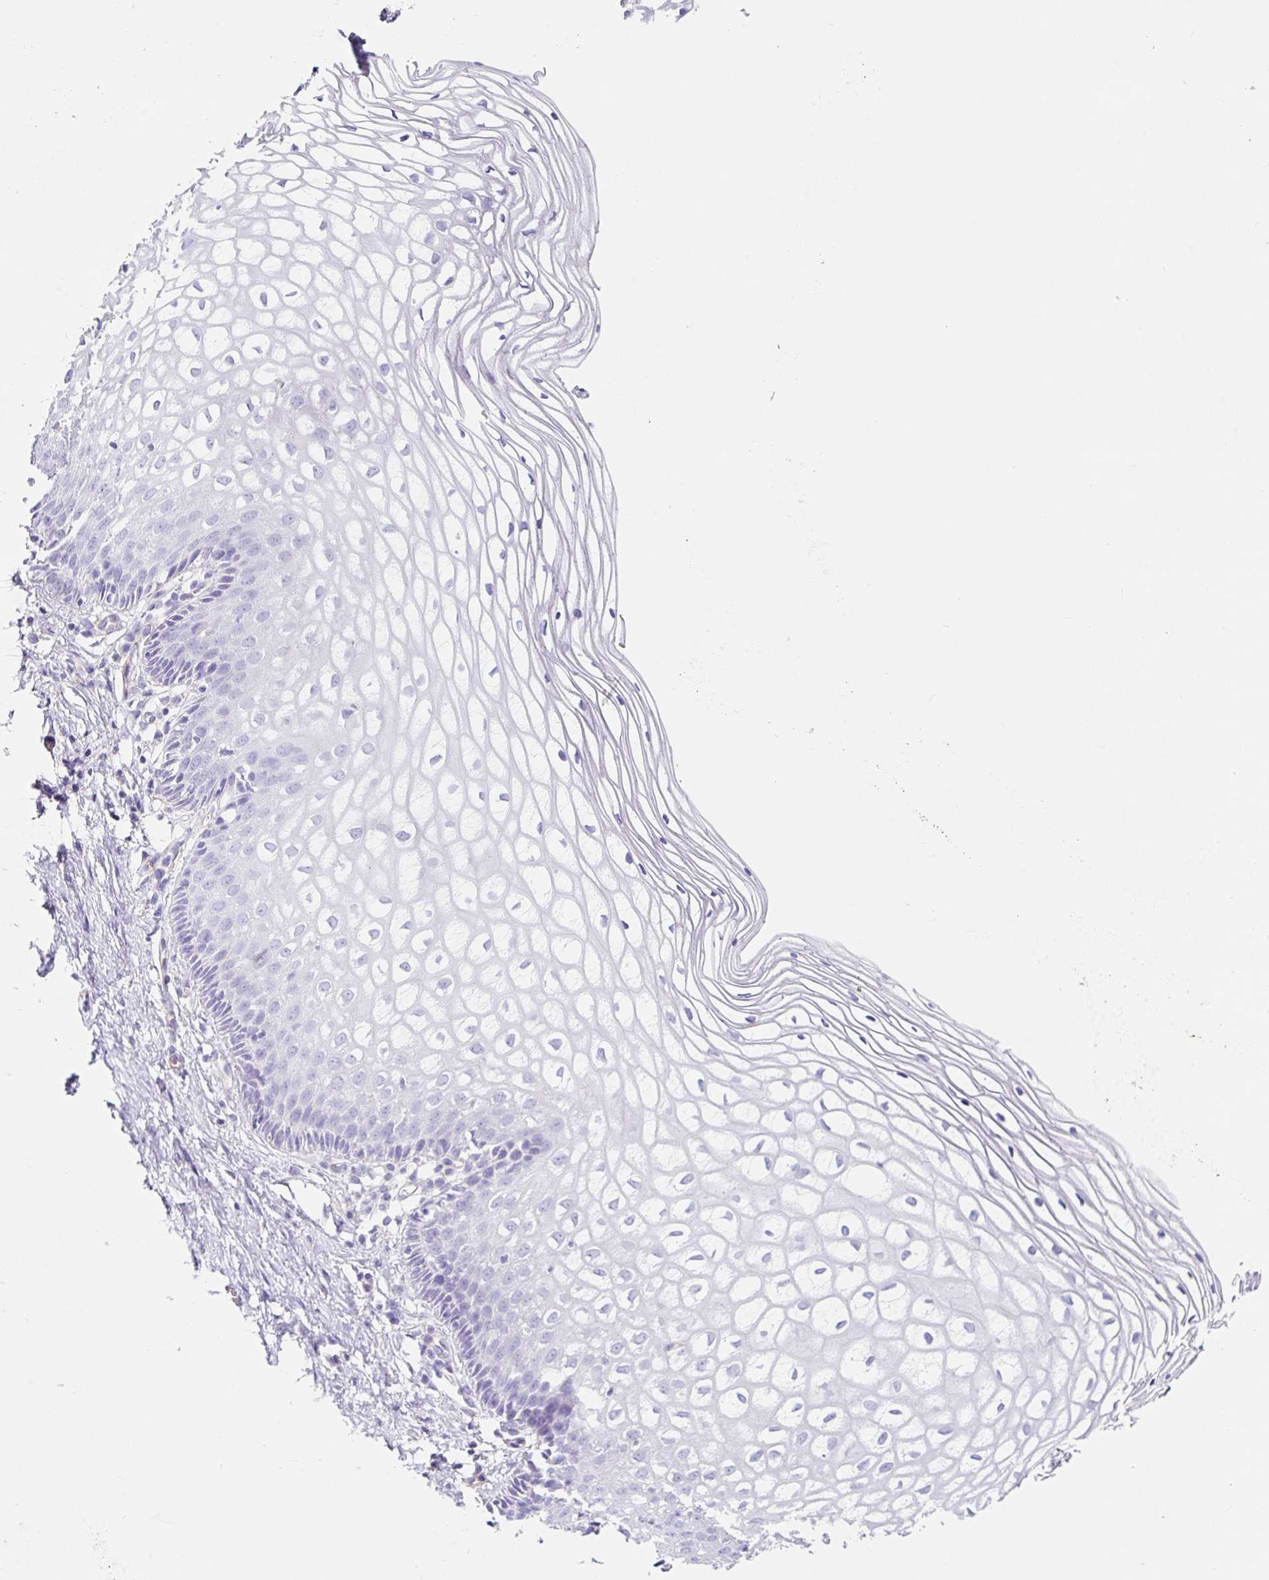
{"staining": {"intensity": "negative", "quantity": "none", "location": "none"}, "tissue": "cervix", "cell_type": "Glandular cells", "image_type": "normal", "snomed": [{"axis": "morphology", "description": "Normal tissue, NOS"}, {"axis": "topography", "description": "Cervix"}], "caption": "Protein analysis of normal cervix shows no significant staining in glandular cells.", "gene": "DKK4", "patient": {"sex": "female", "age": 36}}